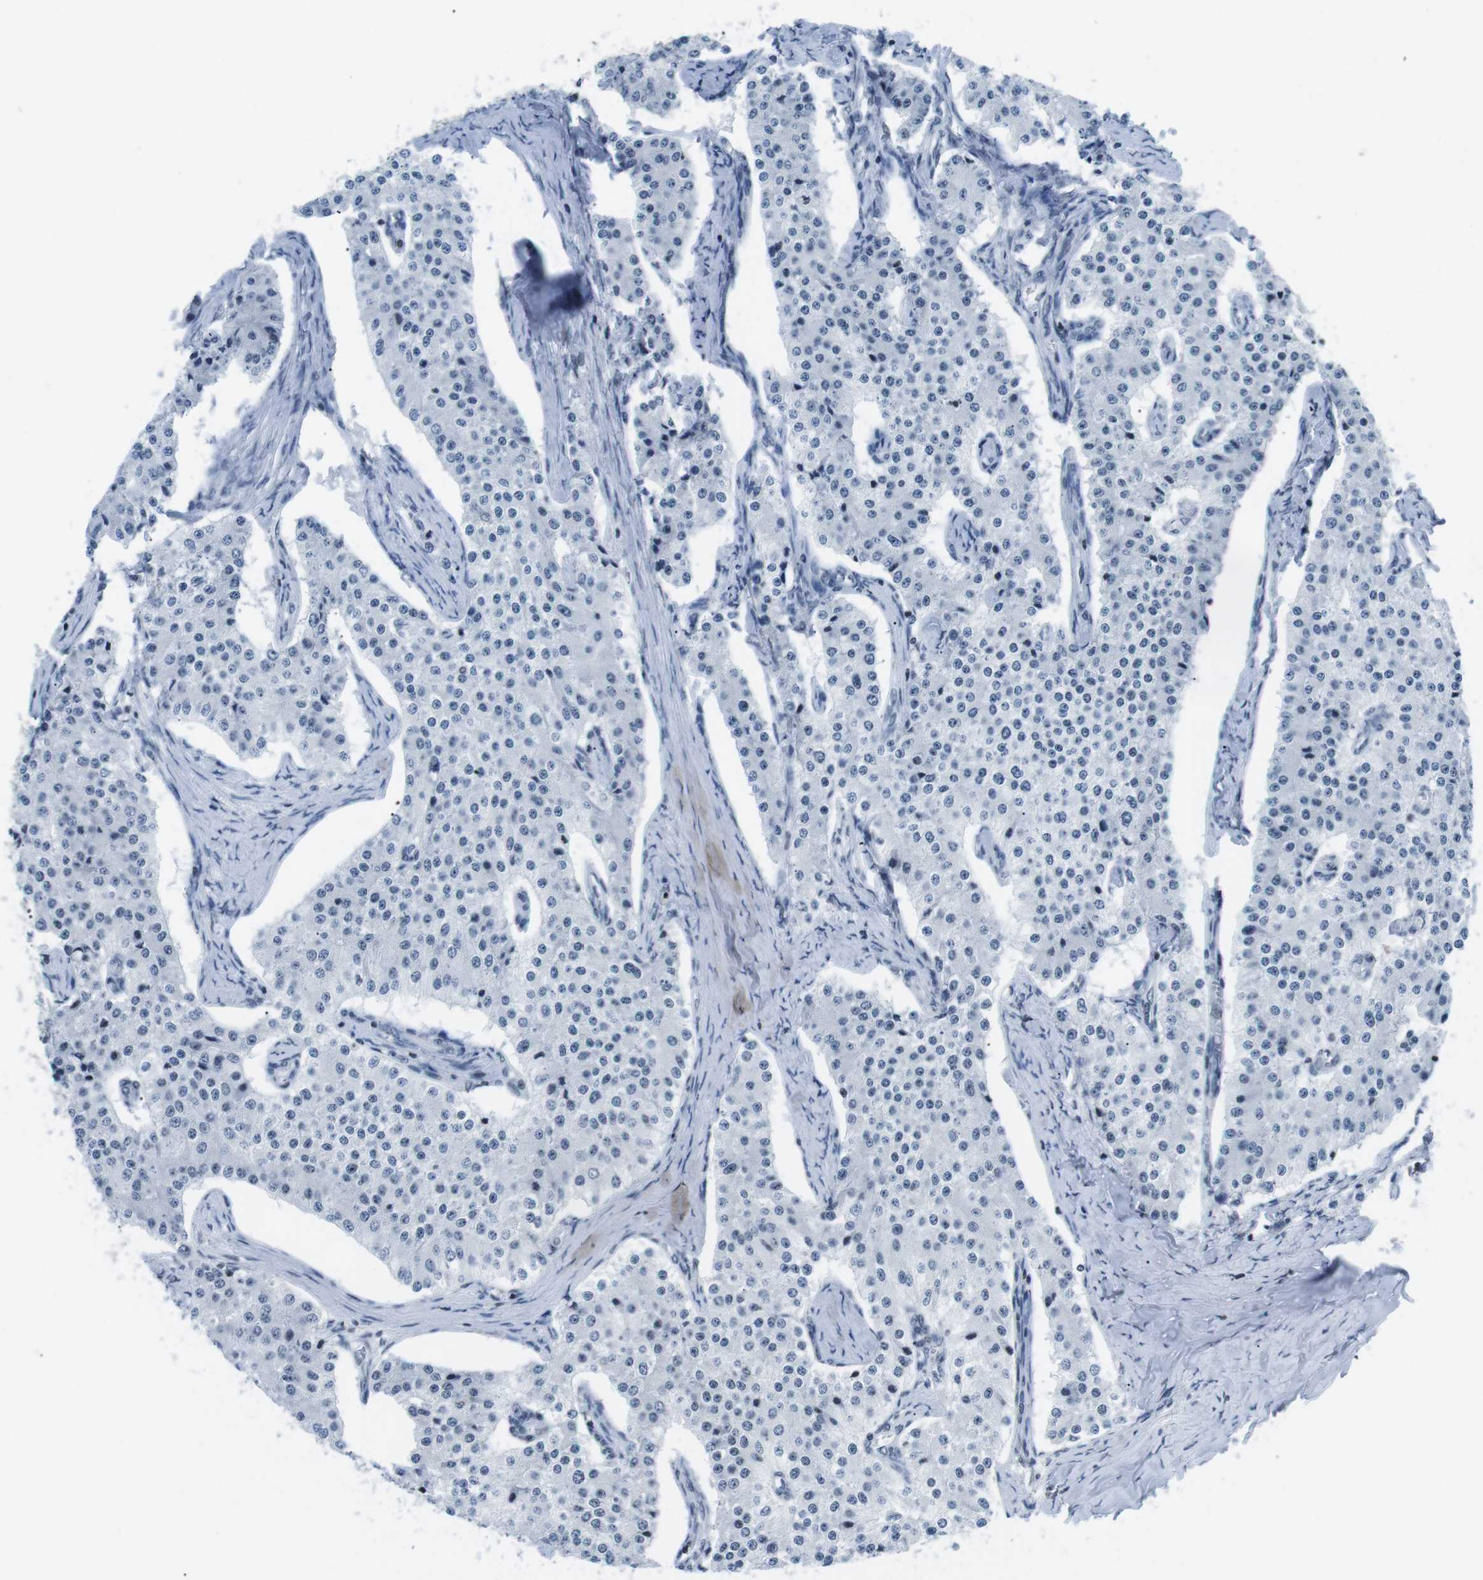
{"staining": {"intensity": "negative", "quantity": "none", "location": "none"}, "tissue": "carcinoid", "cell_type": "Tumor cells", "image_type": "cancer", "snomed": [{"axis": "morphology", "description": "Carcinoid, malignant, NOS"}, {"axis": "topography", "description": "Colon"}], "caption": "Carcinoid stained for a protein using IHC shows no expression tumor cells.", "gene": "E2F2", "patient": {"sex": "female", "age": 52}}